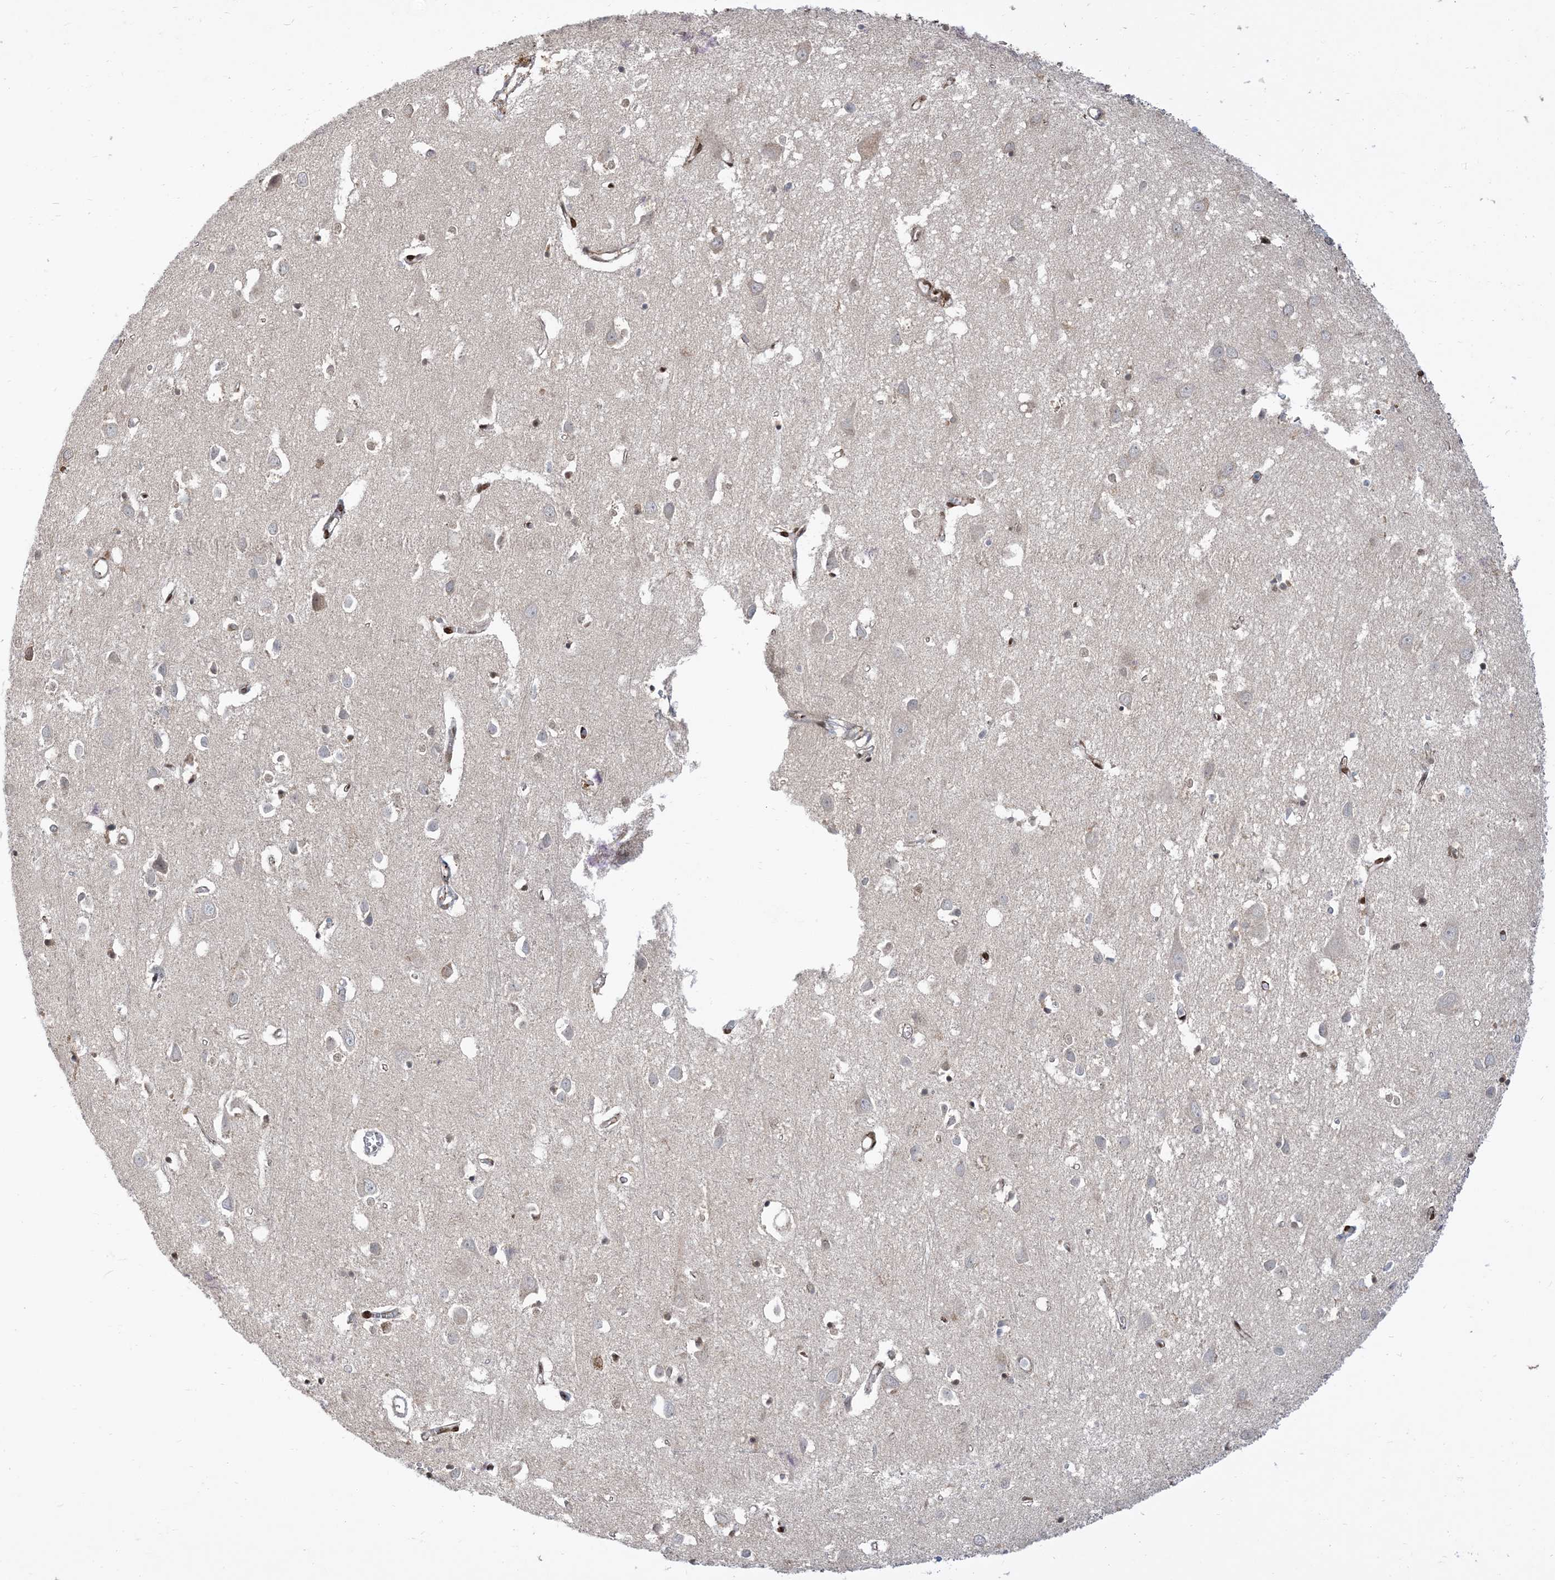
{"staining": {"intensity": "moderate", "quantity": "25%-75%", "location": "cytoplasmic/membranous"}, "tissue": "cerebral cortex", "cell_type": "Endothelial cells", "image_type": "normal", "snomed": [{"axis": "morphology", "description": "Normal tissue, NOS"}, {"axis": "topography", "description": "Cerebral cortex"}], "caption": "Immunohistochemical staining of unremarkable human cerebral cortex shows 25%-75% levels of moderate cytoplasmic/membranous protein positivity in about 25%-75% of endothelial cells. (brown staining indicates protein expression, while blue staining denotes nuclei).", "gene": "RIN1", "patient": {"sex": "female", "age": 64}}